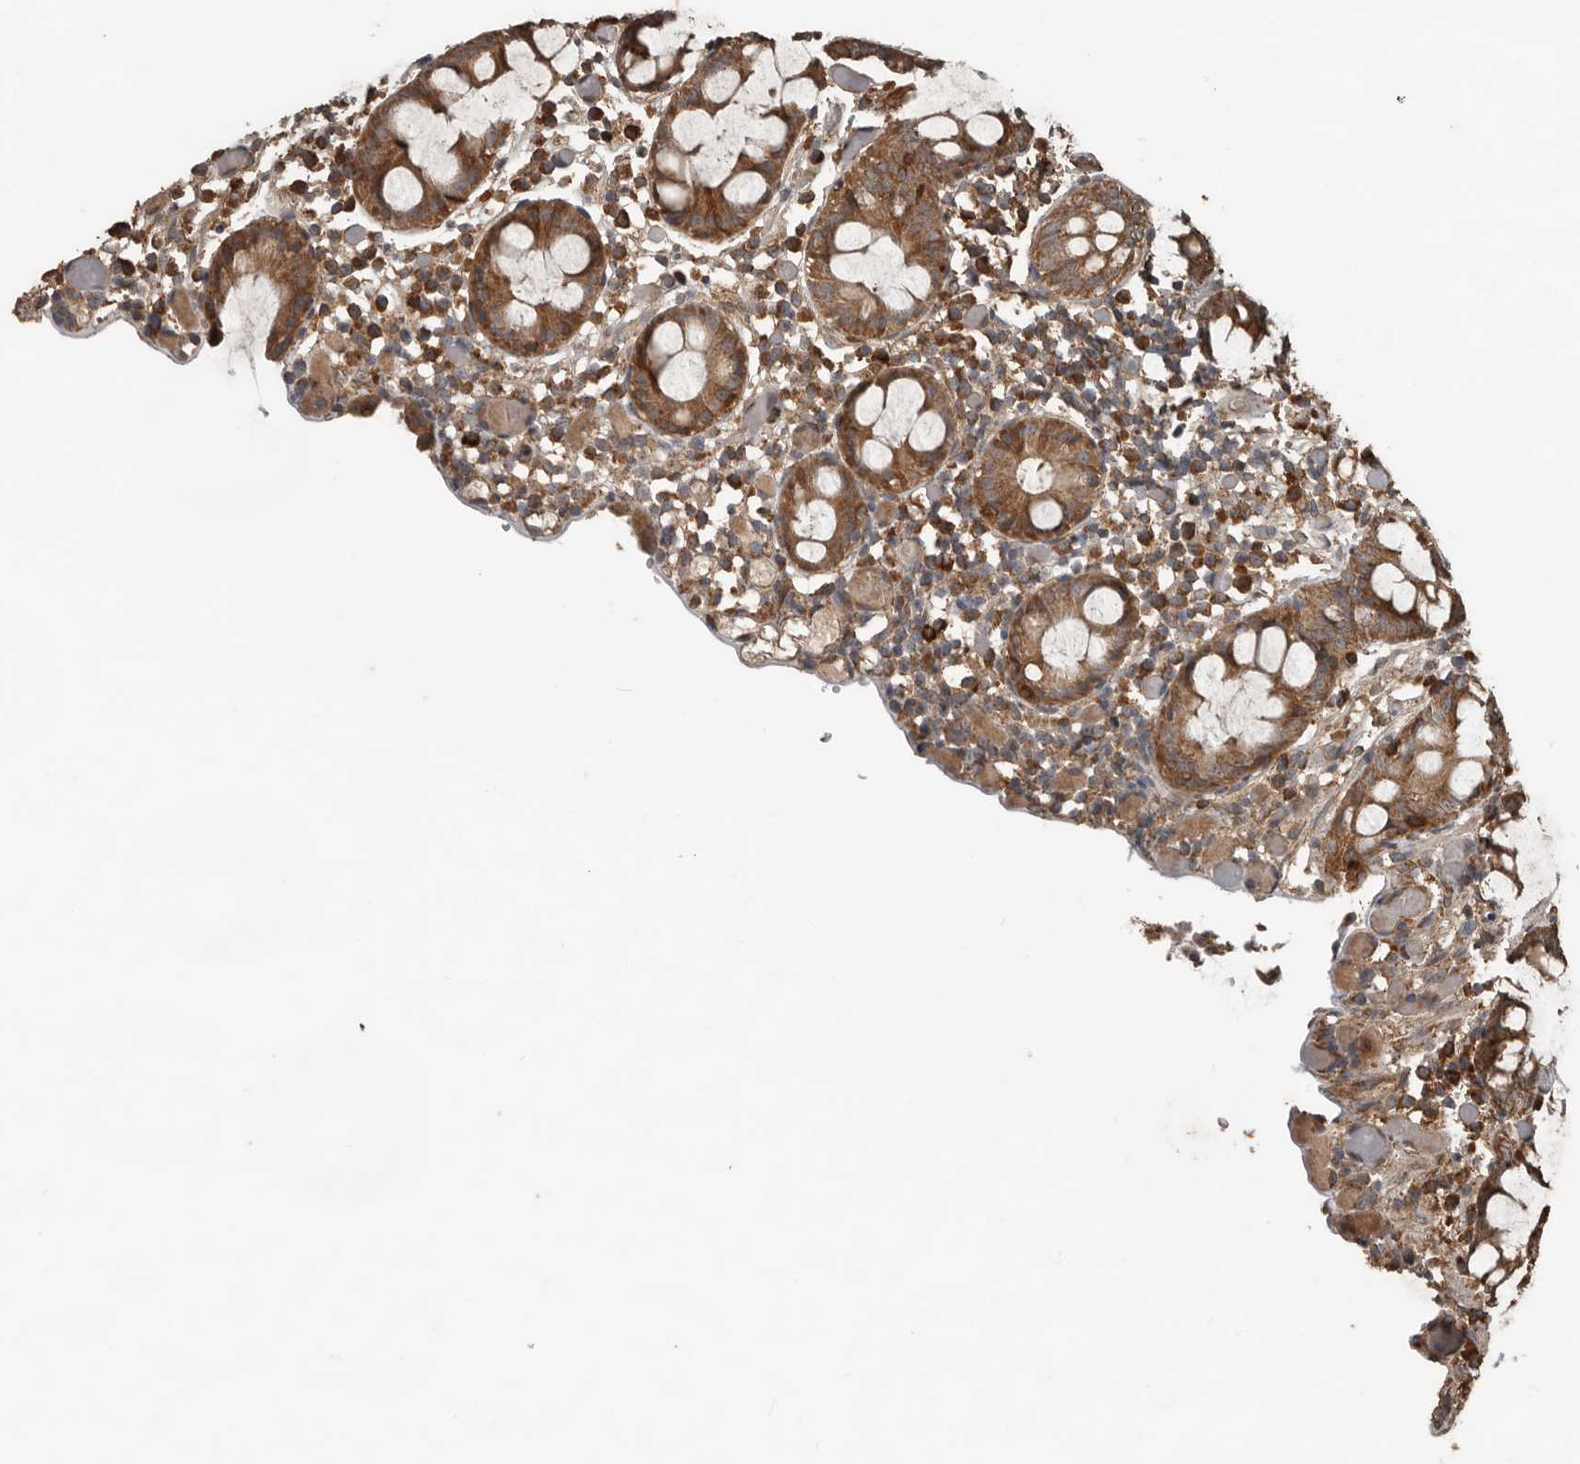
{"staining": {"intensity": "moderate", "quantity": ">75%", "location": "cytoplasmic/membranous"}, "tissue": "colon", "cell_type": "Endothelial cells", "image_type": "normal", "snomed": [{"axis": "morphology", "description": "Normal tissue, NOS"}, {"axis": "topography", "description": "Colon"}], "caption": "Benign colon demonstrates moderate cytoplasmic/membranous expression in about >75% of endothelial cells.", "gene": "RNF207", "patient": {"sex": "male", "age": 14}}